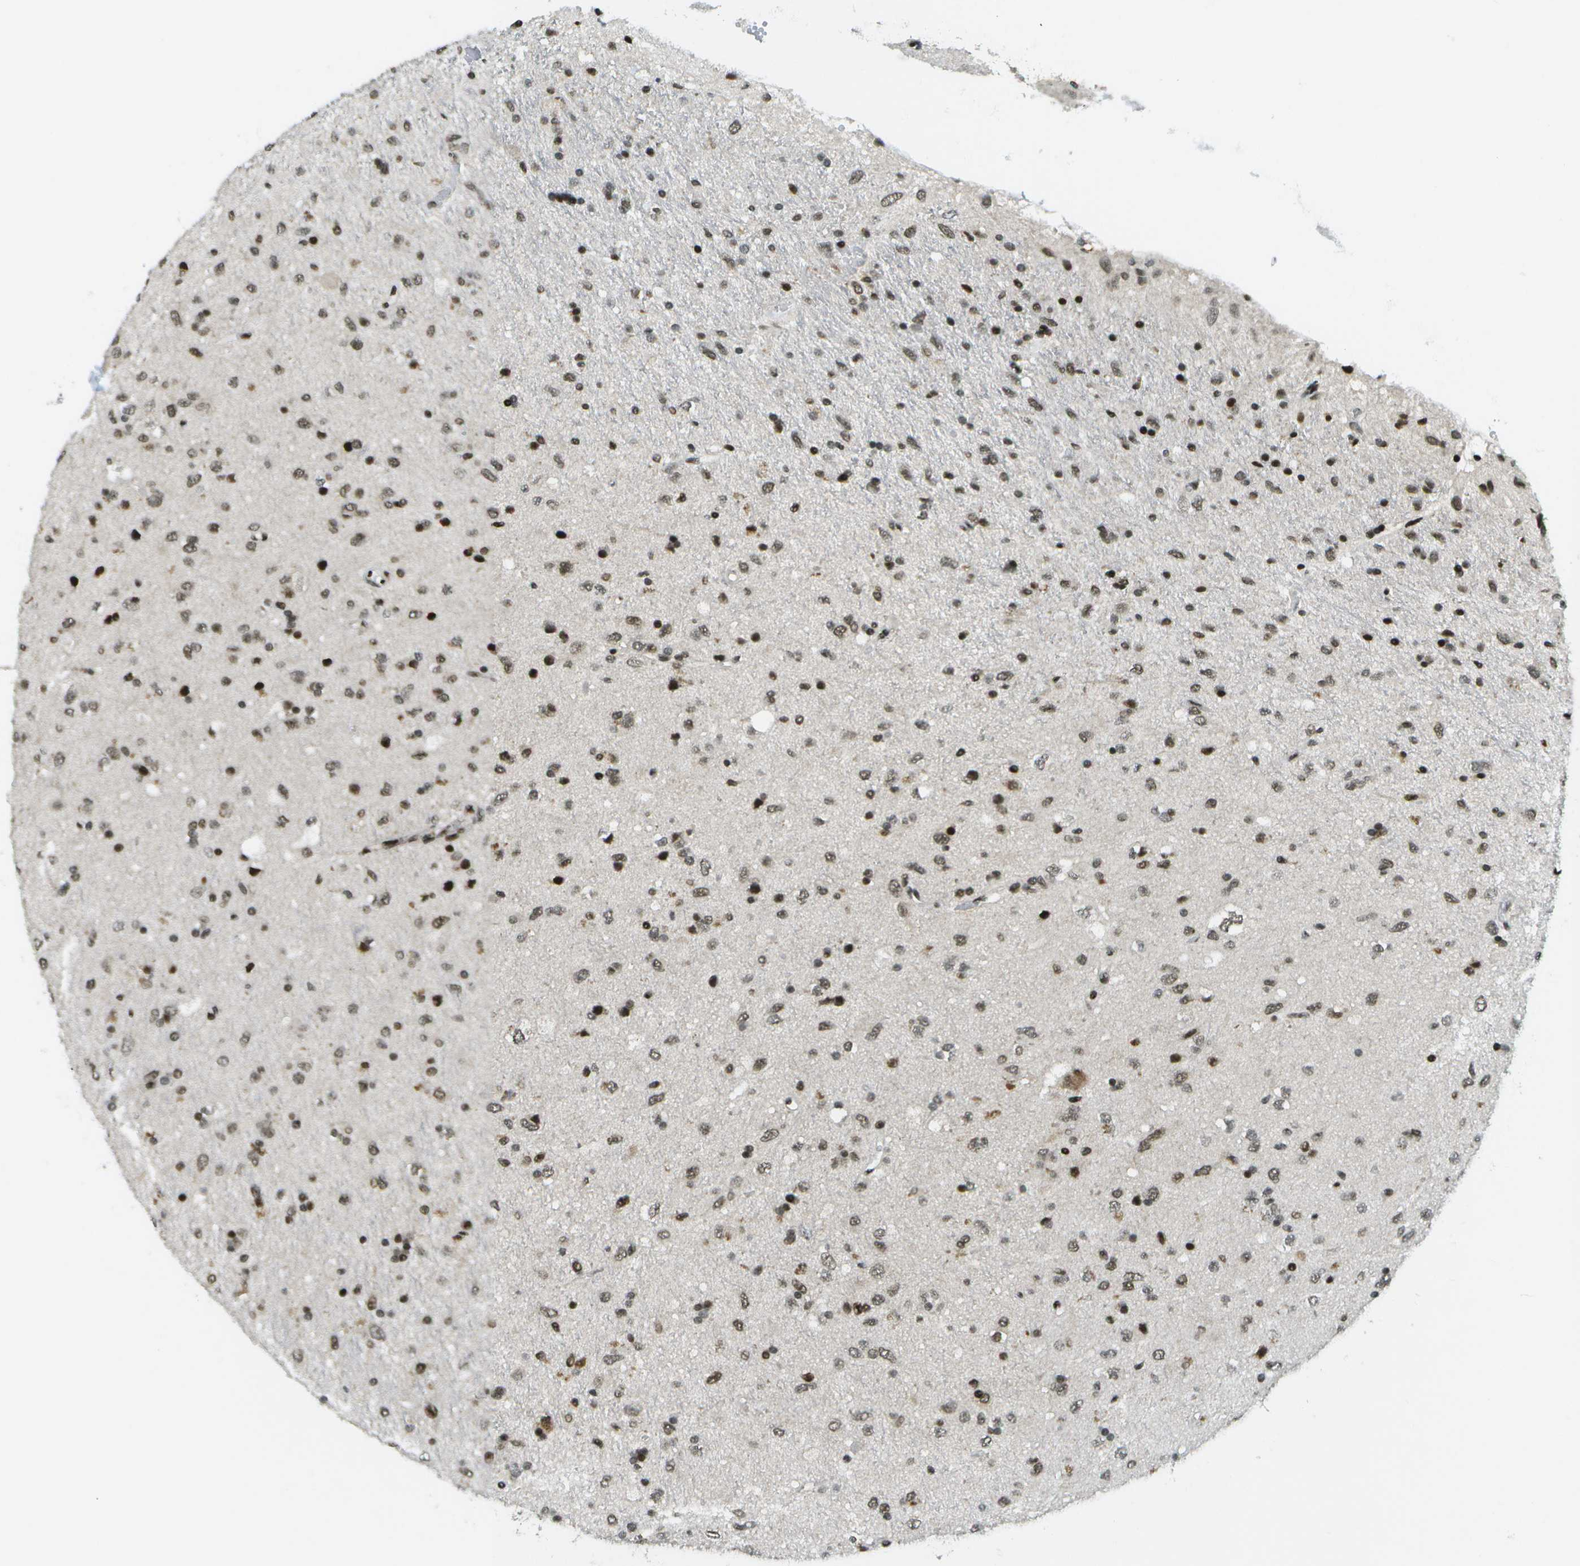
{"staining": {"intensity": "strong", "quantity": "25%-75%", "location": "nuclear"}, "tissue": "glioma", "cell_type": "Tumor cells", "image_type": "cancer", "snomed": [{"axis": "morphology", "description": "Glioma, malignant, Low grade"}, {"axis": "topography", "description": "Brain"}], "caption": "A high-resolution micrograph shows immunohistochemistry (IHC) staining of malignant low-grade glioma, which exhibits strong nuclear positivity in approximately 25%-75% of tumor cells. The protein is shown in brown color, while the nuclei are stained blue.", "gene": "IRF7", "patient": {"sex": "male", "age": 77}}